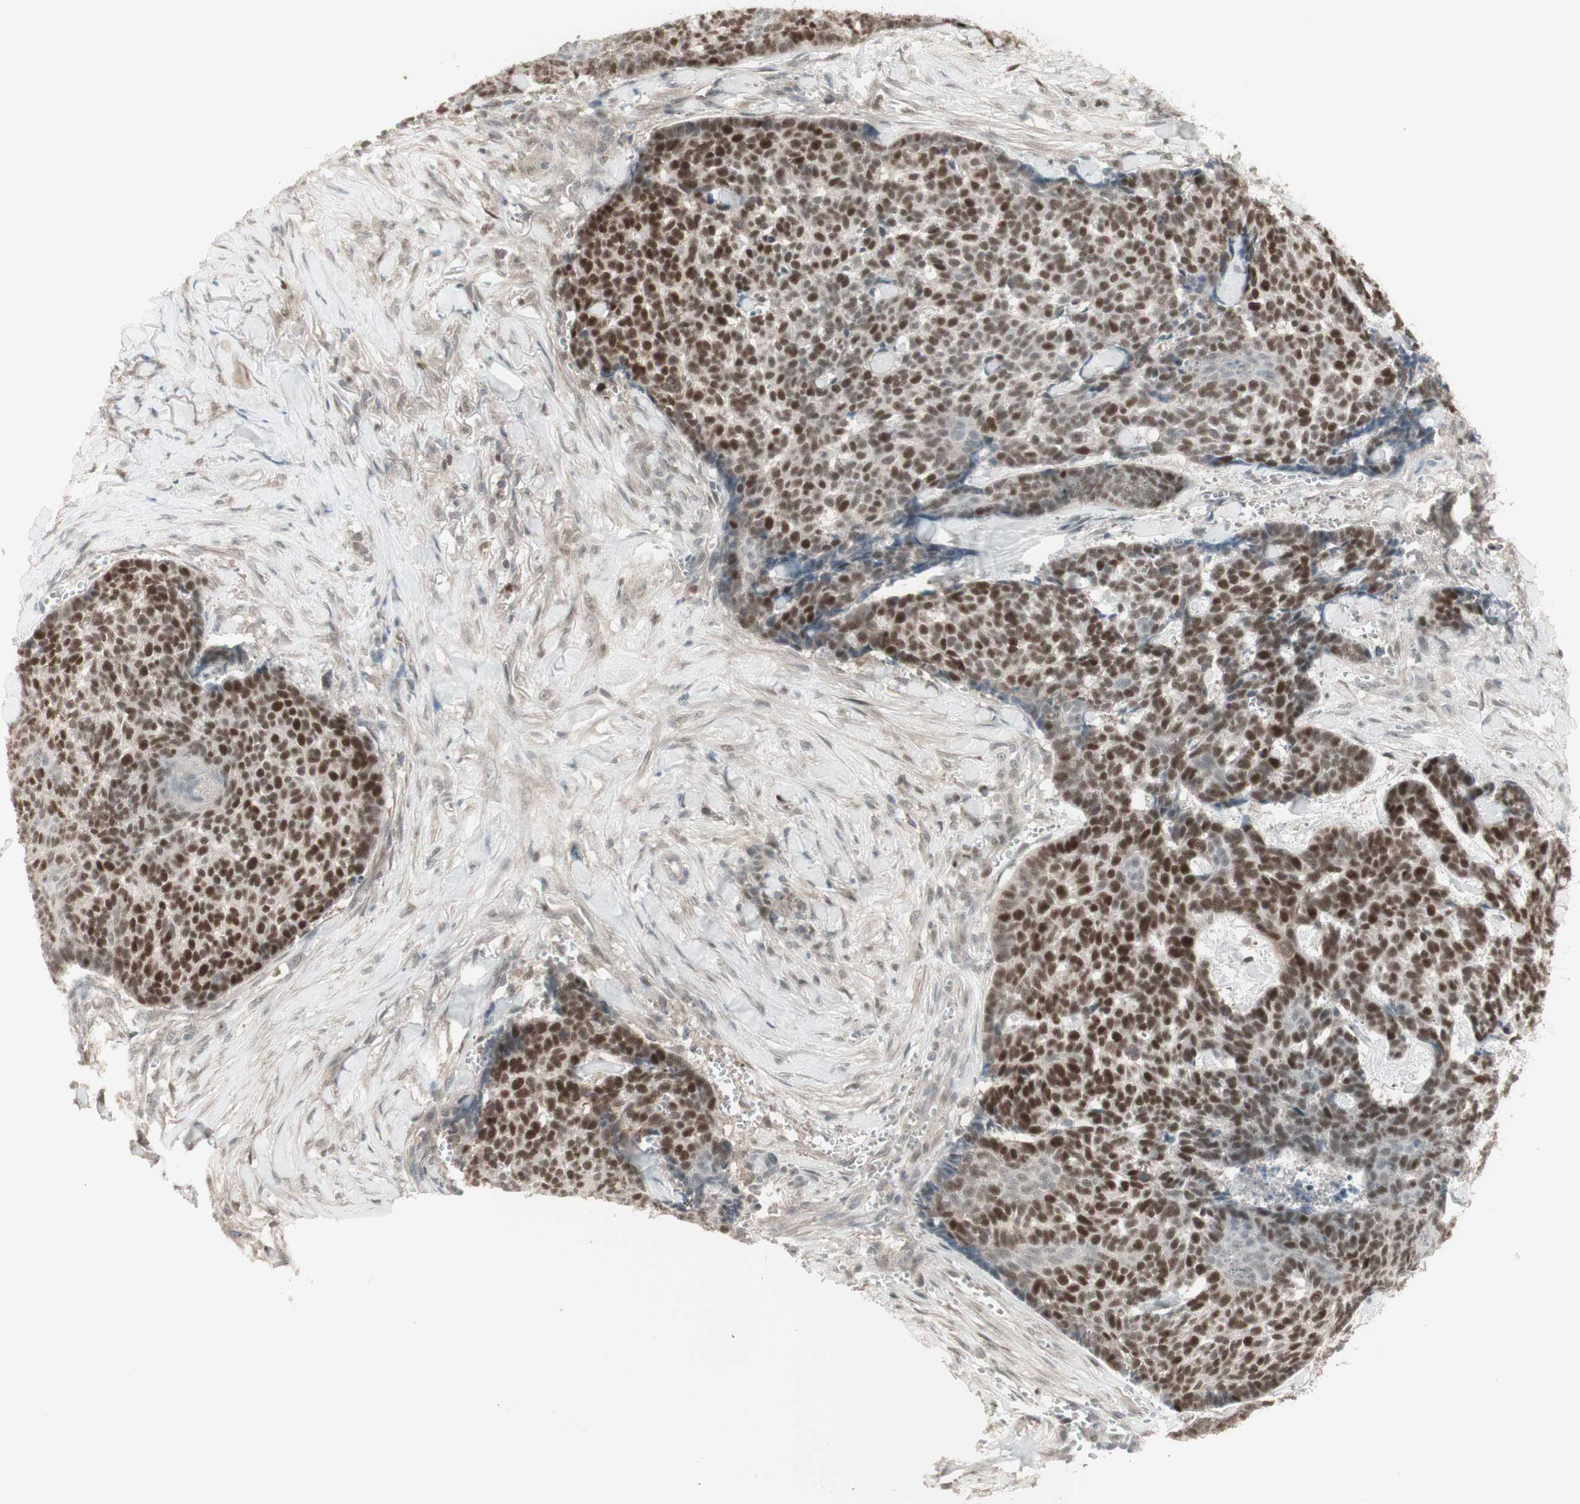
{"staining": {"intensity": "strong", "quantity": ">75%", "location": "nuclear"}, "tissue": "skin cancer", "cell_type": "Tumor cells", "image_type": "cancer", "snomed": [{"axis": "morphology", "description": "Basal cell carcinoma"}, {"axis": "topography", "description": "Skin"}], "caption": "This photomicrograph shows basal cell carcinoma (skin) stained with immunohistochemistry (IHC) to label a protein in brown. The nuclear of tumor cells show strong positivity for the protein. Nuclei are counter-stained blue.", "gene": "MSH6", "patient": {"sex": "male", "age": 84}}